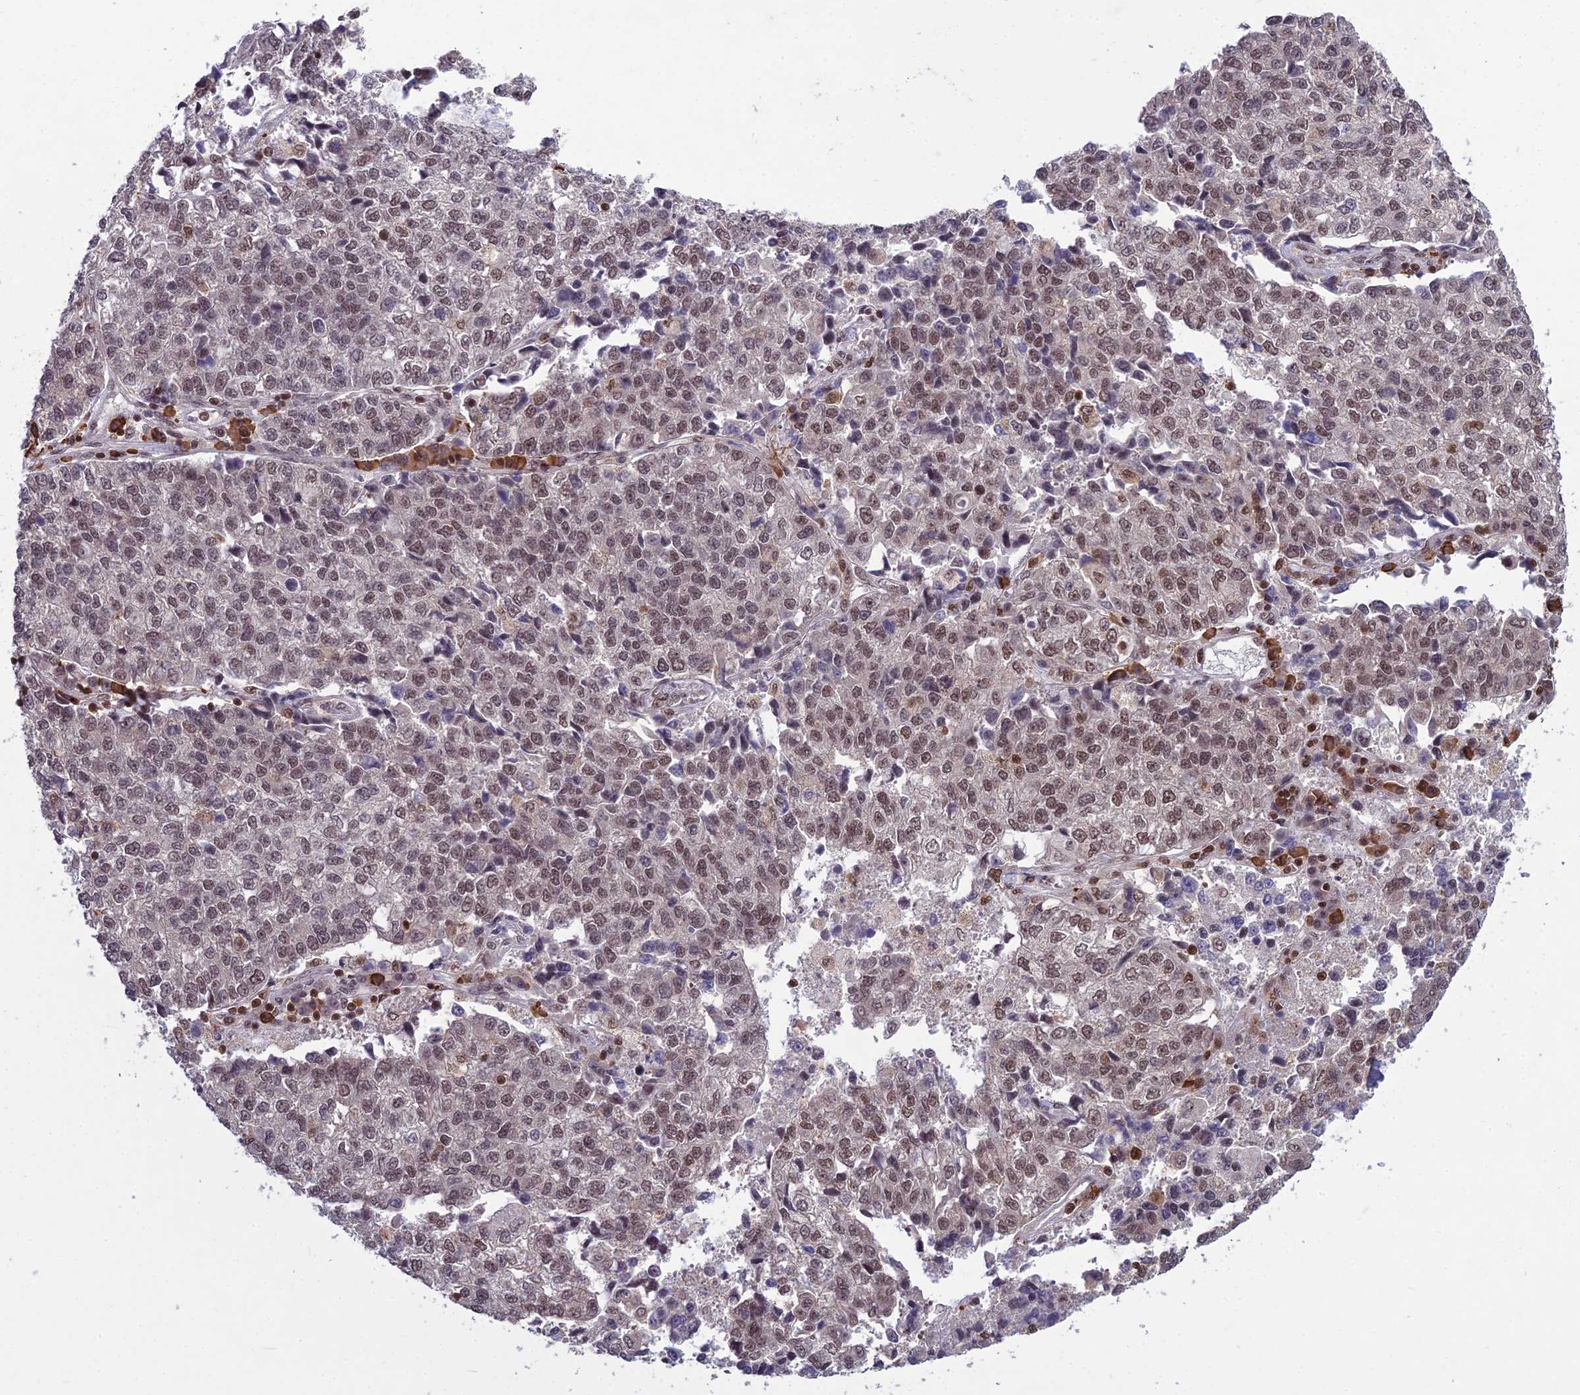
{"staining": {"intensity": "weak", "quantity": "25%-75%", "location": "nuclear"}, "tissue": "lung cancer", "cell_type": "Tumor cells", "image_type": "cancer", "snomed": [{"axis": "morphology", "description": "Adenocarcinoma, NOS"}, {"axis": "topography", "description": "Lung"}], "caption": "The image reveals immunohistochemical staining of lung cancer. There is weak nuclear positivity is appreciated in approximately 25%-75% of tumor cells.", "gene": "GMEB1", "patient": {"sex": "male", "age": 49}}